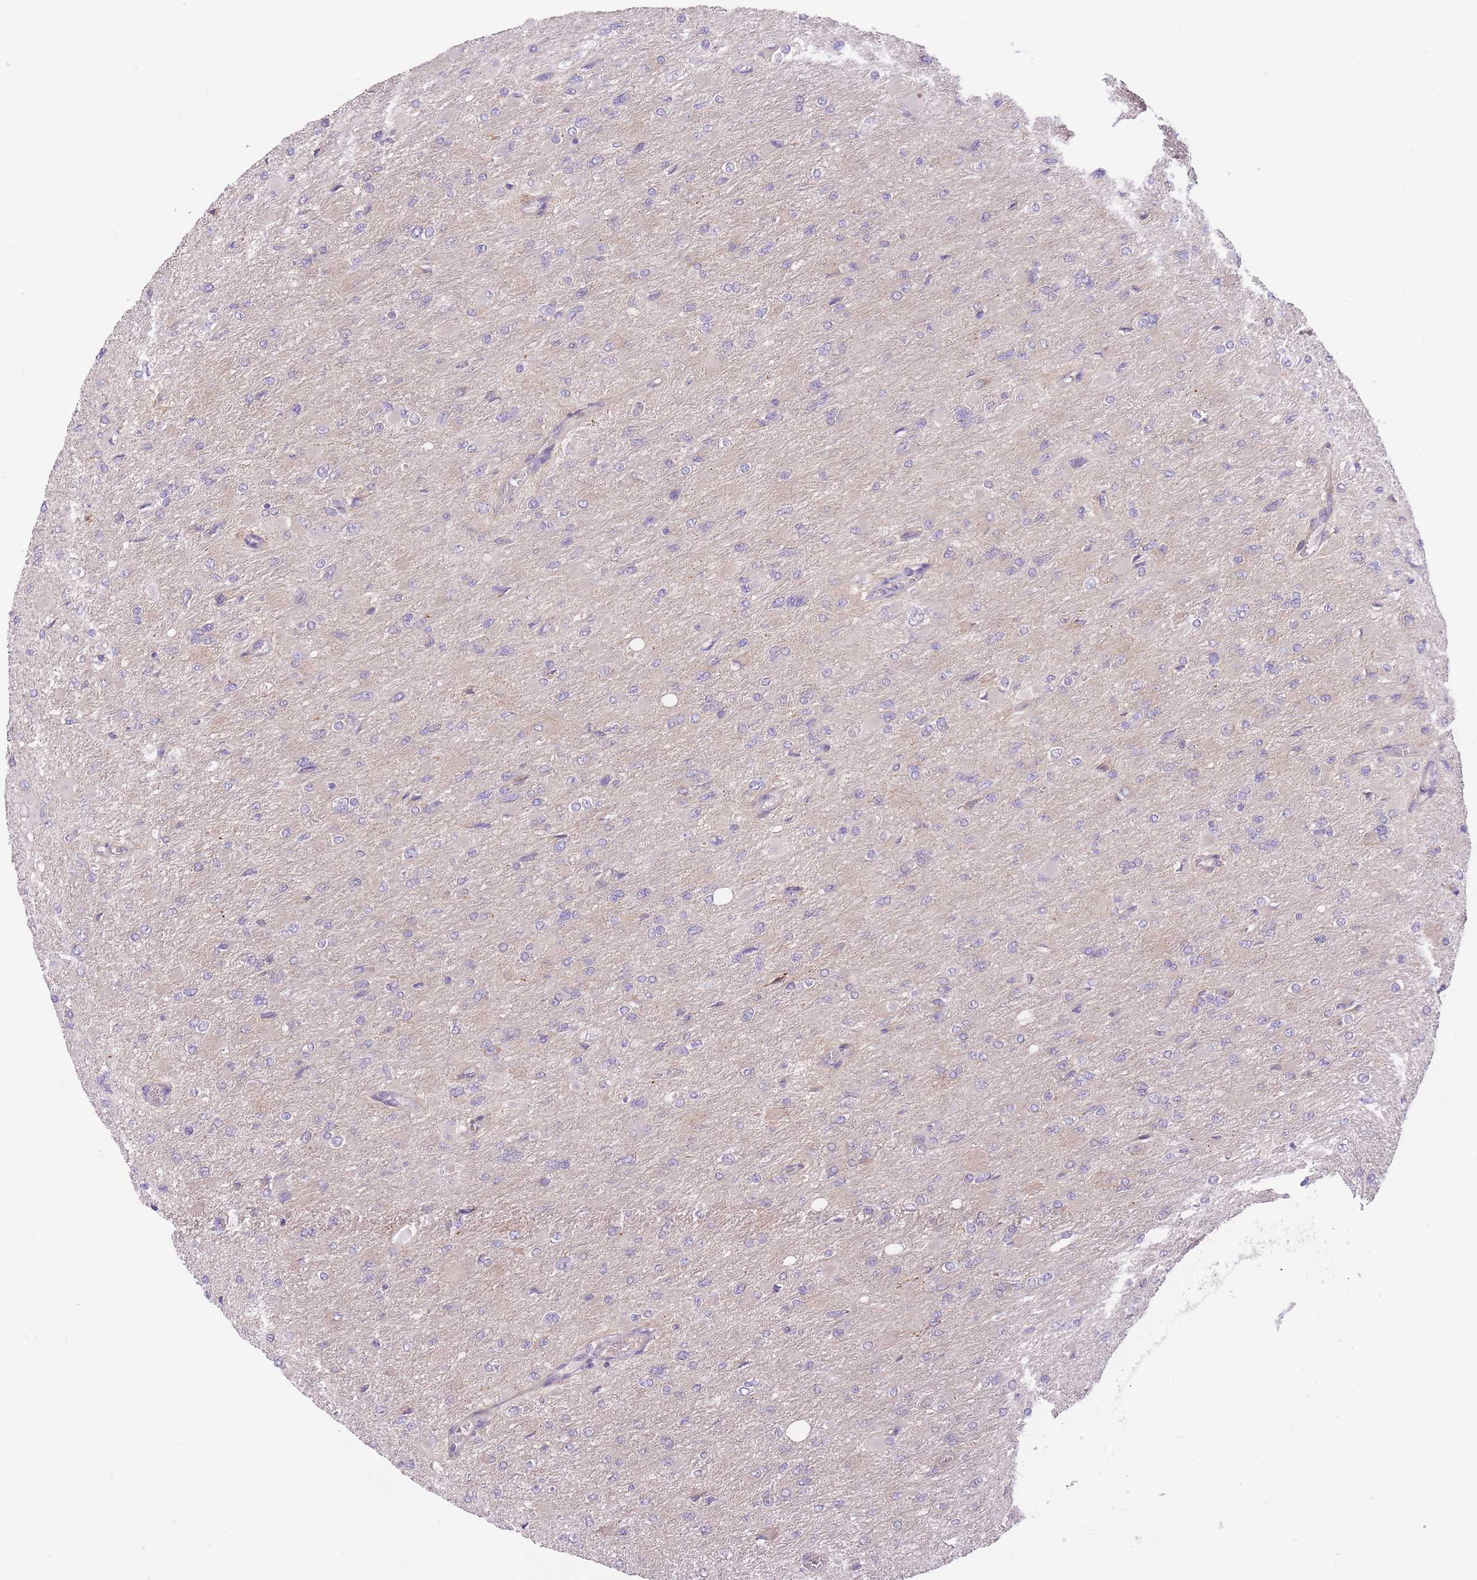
{"staining": {"intensity": "negative", "quantity": "none", "location": "none"}, "tissue": "glioma", "cell_type": "Tumor cells", "image_type": "cancer", "snomed": [{"axis": "morphology", "description": "Glioma, malignant, High grade"}, {"axis": "topography", "description": "Cerebral cortex"}], "caption": "Human high-grade glioma (malignant) stained for a protein using IHC shows no expression in tumor cells.", "gene": "REV1", "patient": {"sex": "female", "age": 36}}